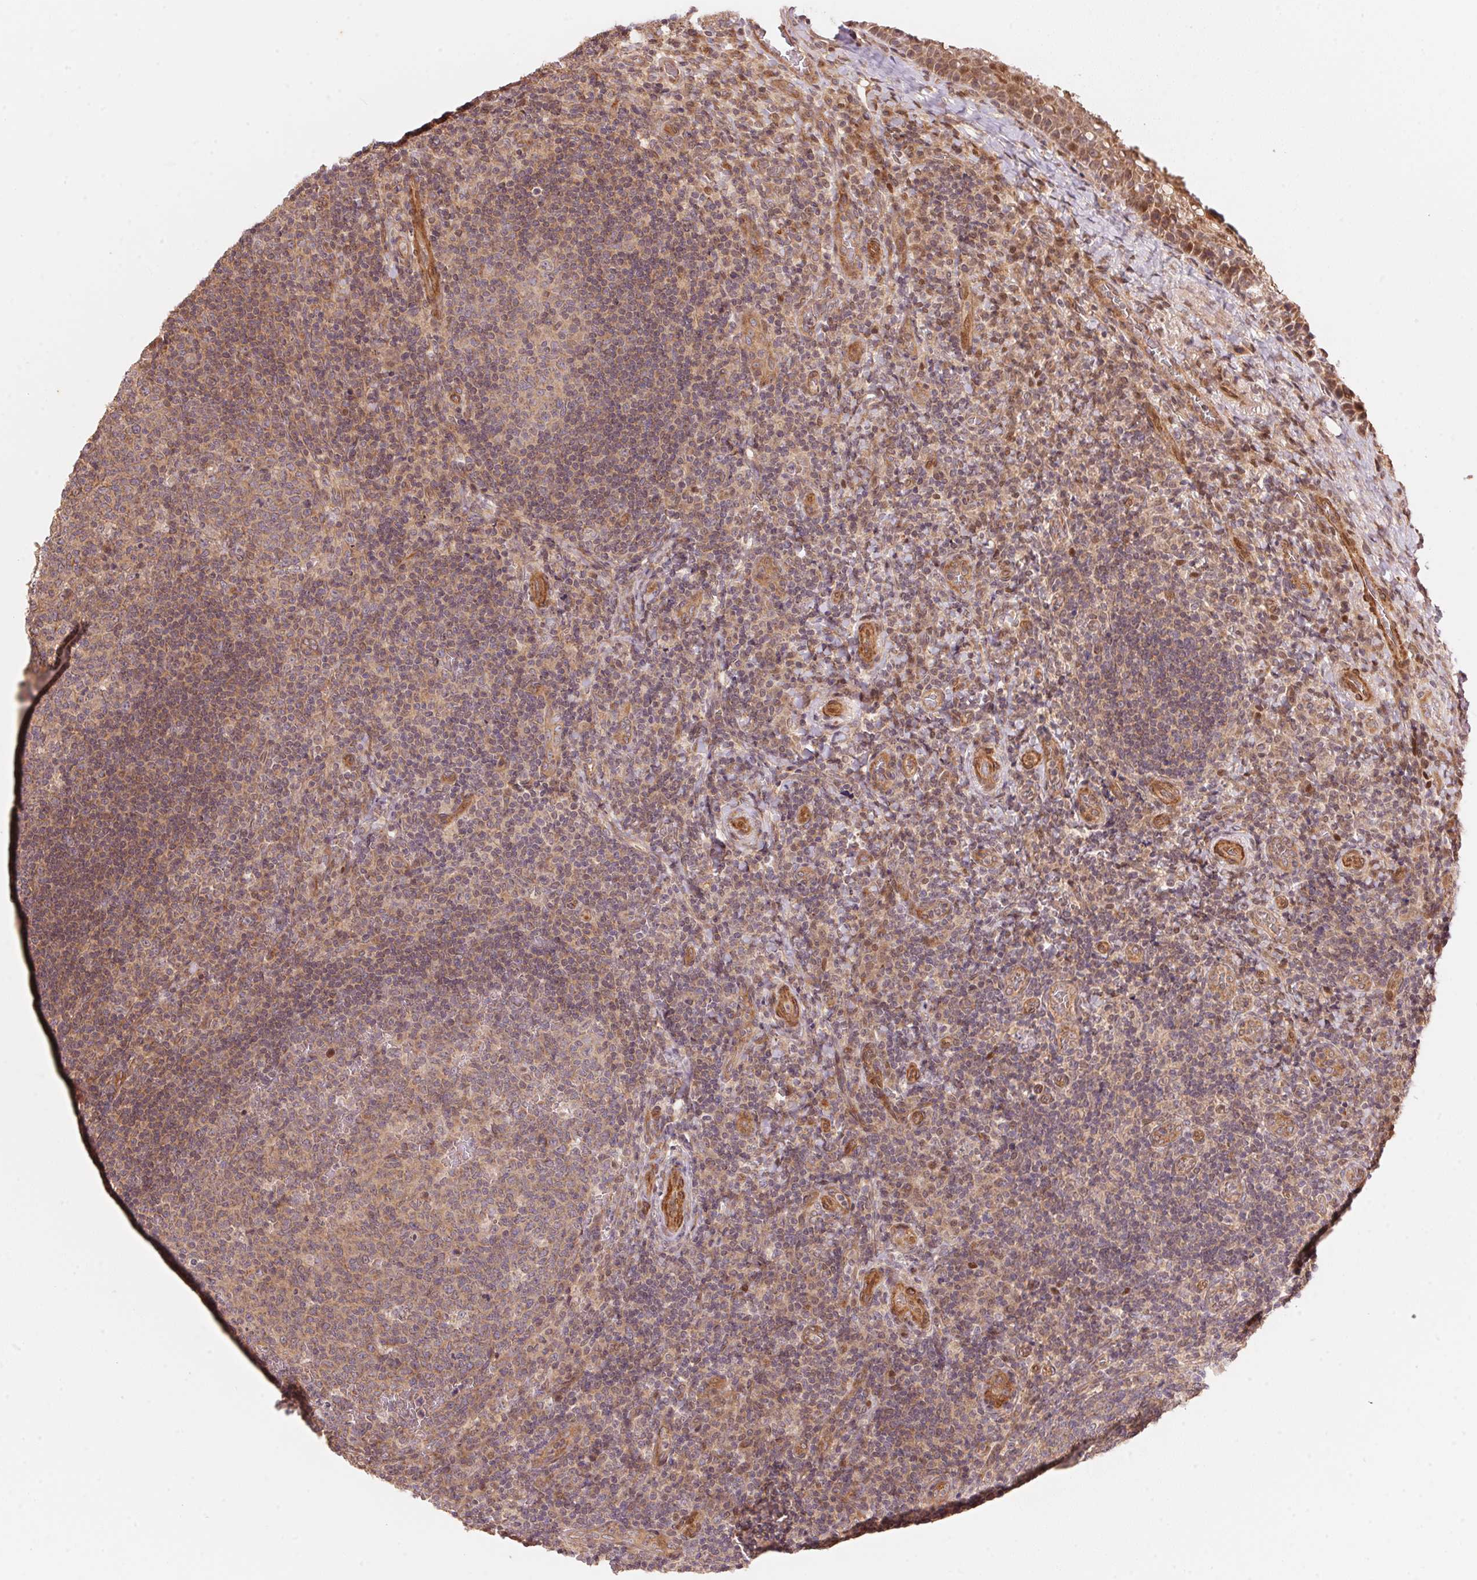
{"staining": {"intensity": "weak", "quantity": "25%-75%", "location": "cytoplasmic/membranous"}, "tissue": "tonsil", "cell_type": "Germinal center cells", "image_type": "normal", "snomed": [{"axis": "morphology", "description": "Normal tissue, NOS"}, {"axis": "topography", "description": "Tonsil"}], "caption": "DAB (3,3'-diaminobenzidine) immunohistochemical staining of normal human tonsil shows weak cytoplasmic/membranous protein staining in about 25%-75% of germinal center cells.", "gene": "TNIP2", "patient": {"sex": "male", "age": 17}}